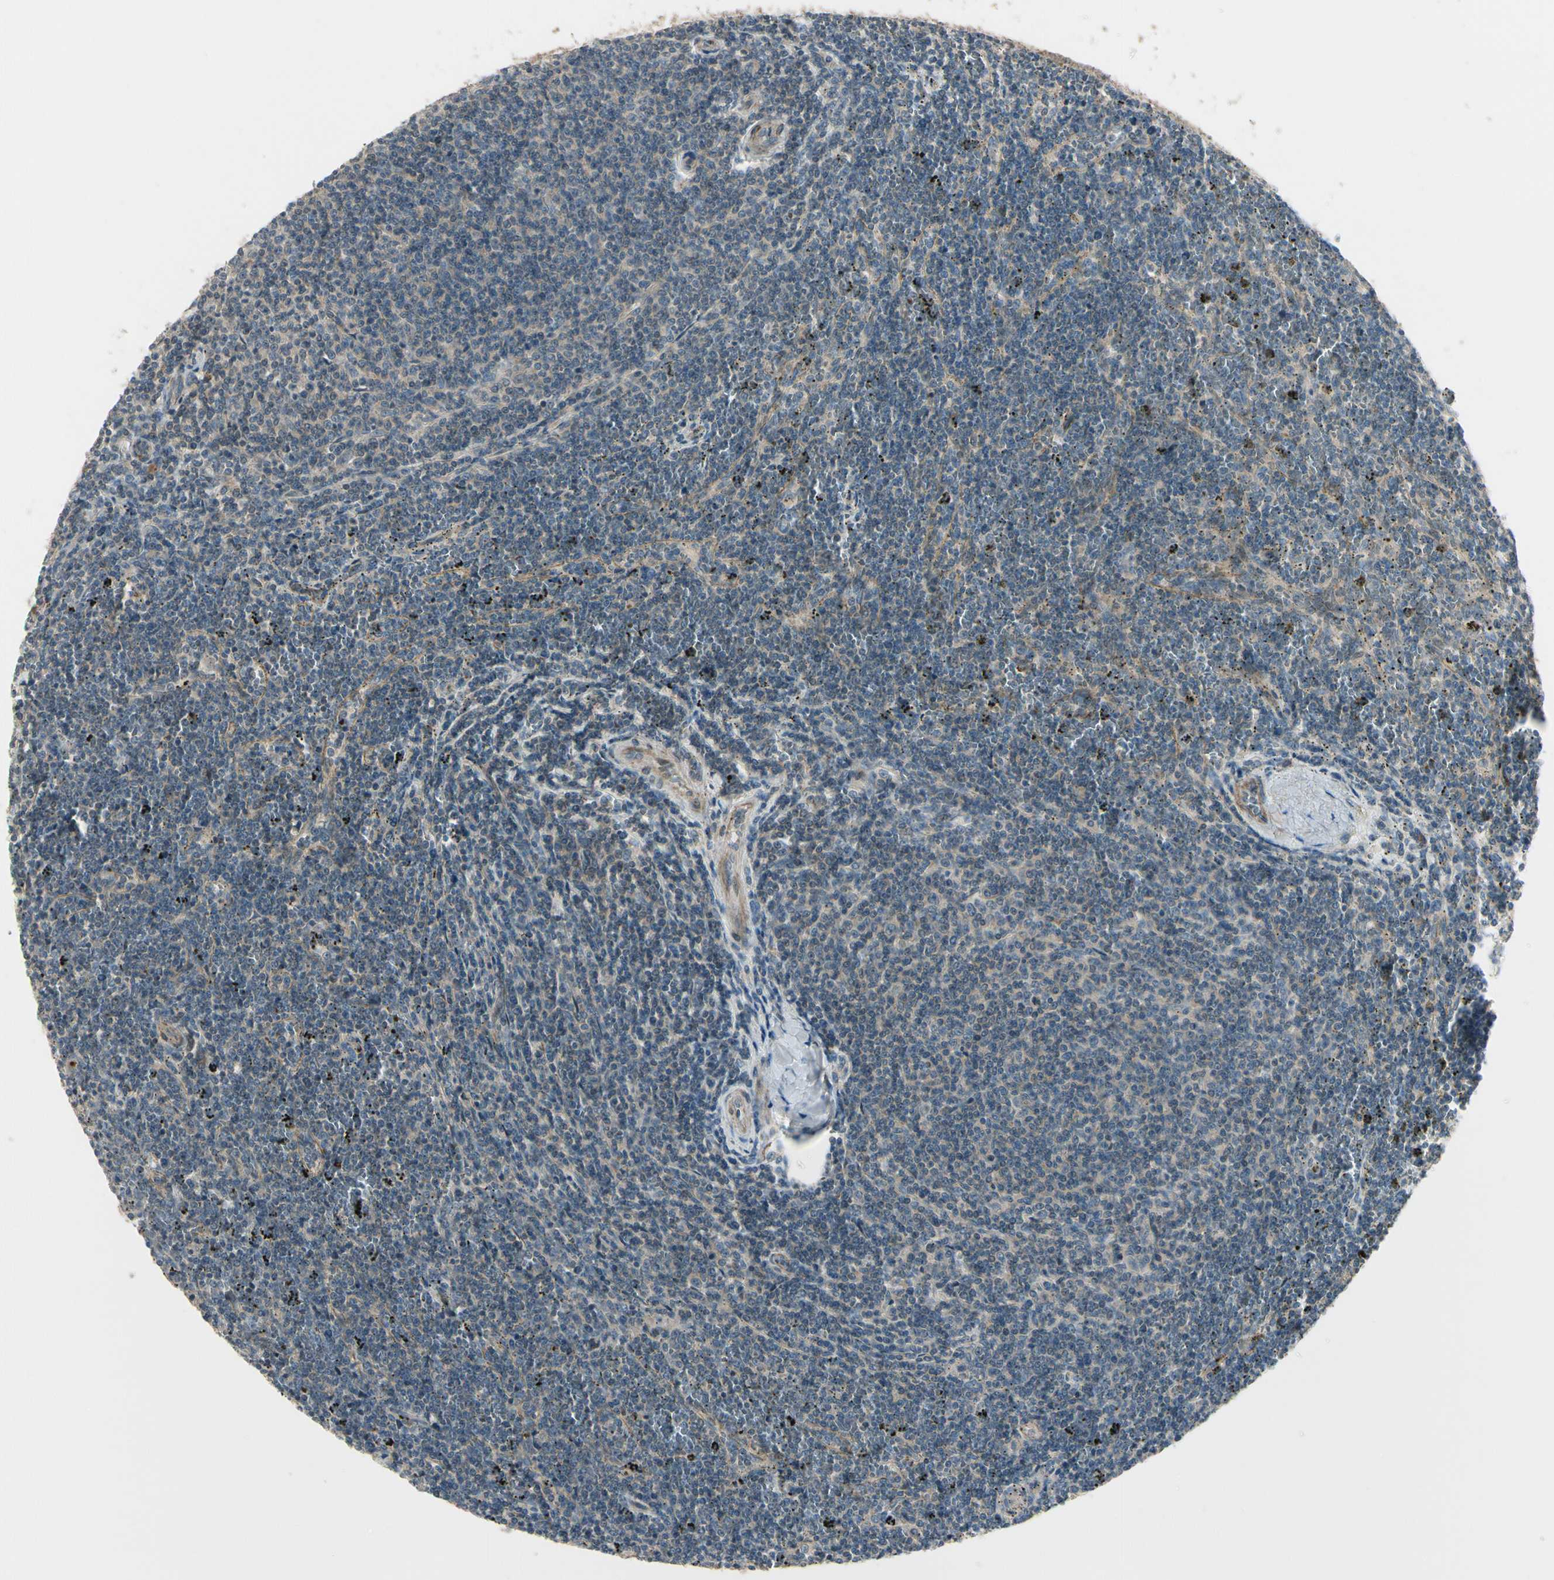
{"staining": {"intensity": "weak", "quantity": "25%-75%", "location": "cytoplasmic/membranous"}, "tissue": "lymphoma", "cell_type": "Tumor cells", "image_type": "cancer", "snomed": [{"axis": "morphology", "description": "Malignant lymphoma, non-Hodgkin's type, Low grade"}, {"axis": "topography", "description": "Spleen"}], "caption": "Malignant lymphoma, non-Hodgkin's type (low-grade) was stained to show a protein in brown. There is low levels of weak cytoplasmic/membranous staining in about 25%-75% of tumor cells. Immunohistochemistry stains the protein of interest in brown and the nuclei are stained blue.", "gene": "PPP3CB", "patient": {"sex": "female", "age": 50}}